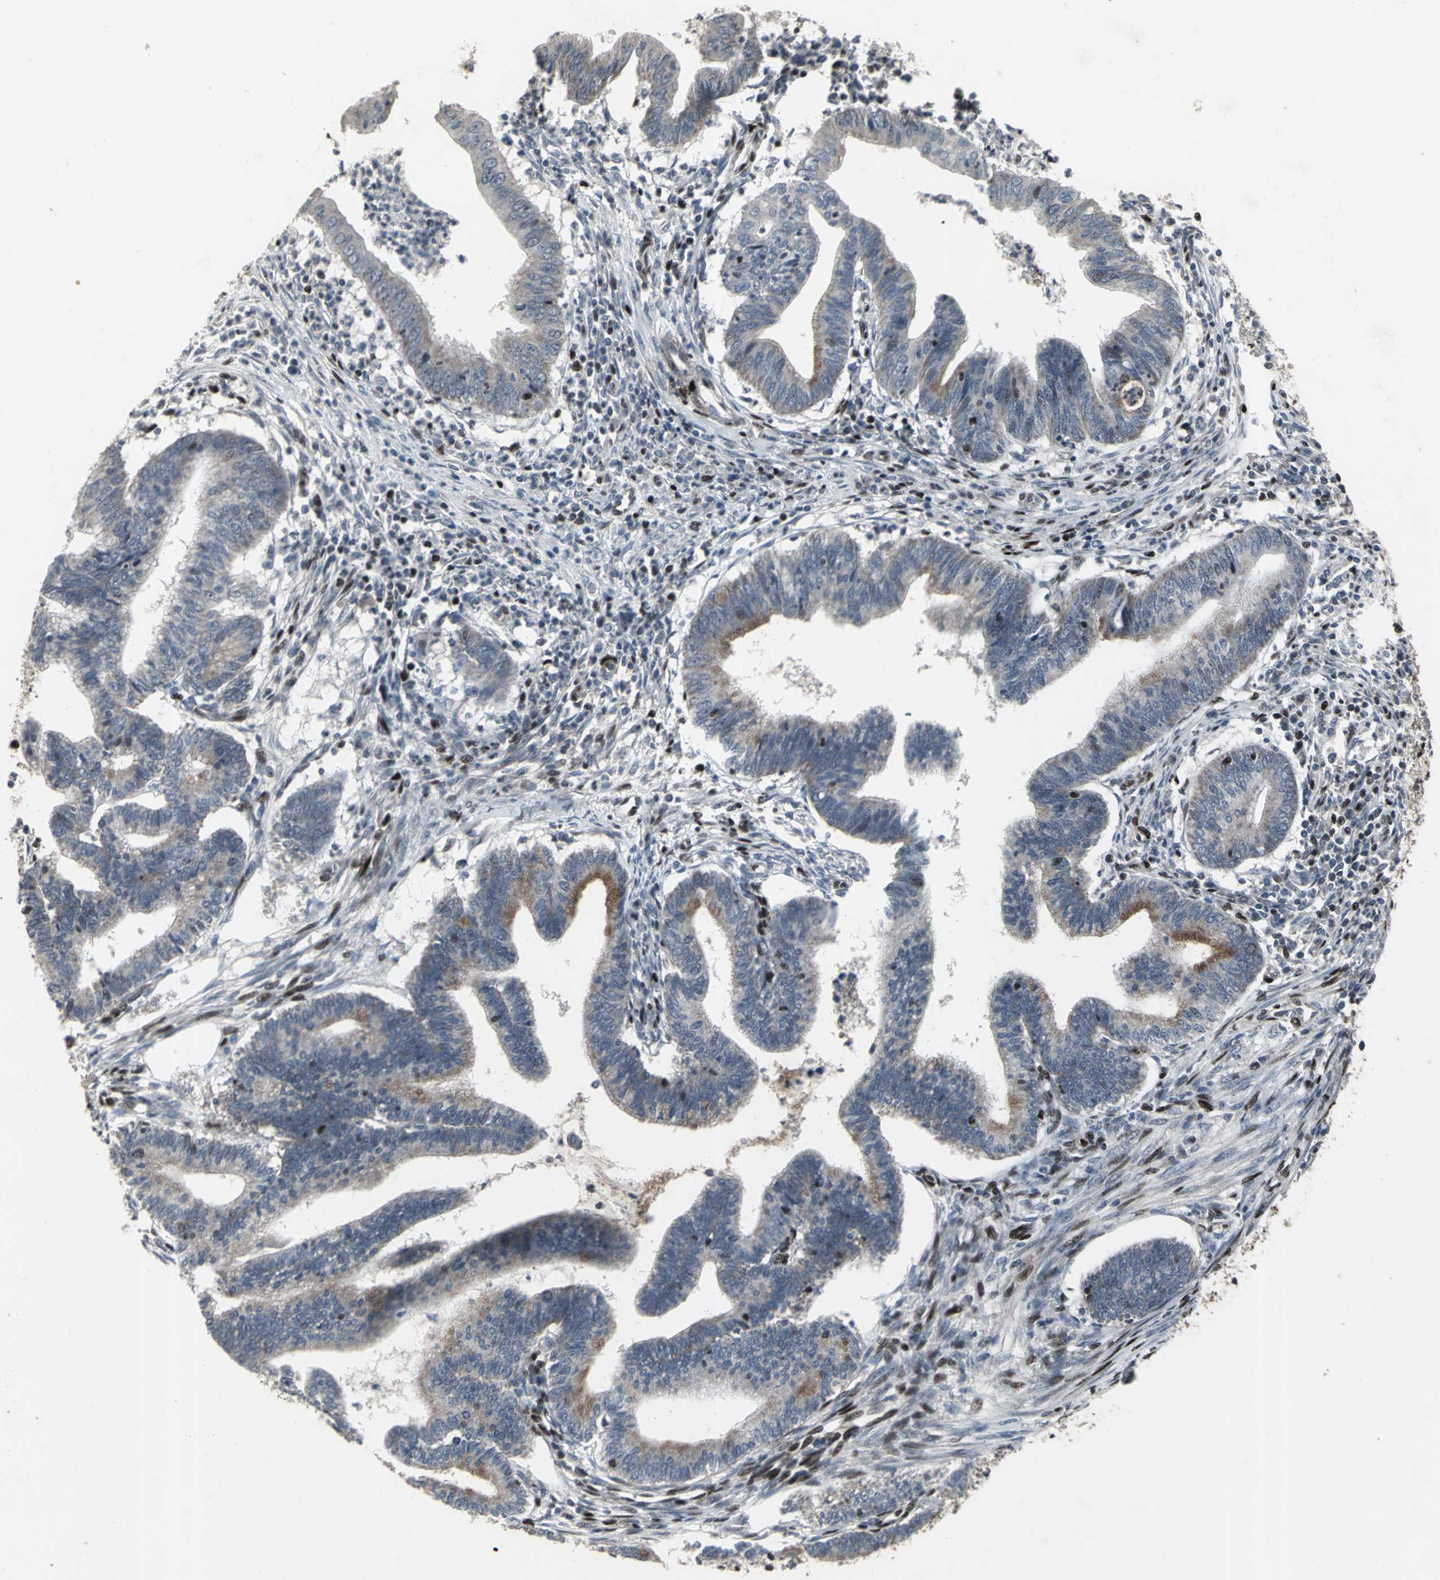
{"staining": {"intensity": "weak", "quantity": "25%-75%", "location": "cytoplasmic/membranous"}, "tissue": "cervical cancer", "cell_type": "Tumor cells", "image_type": "cancer", "snomed": [{"axis": "morphology", "description": "Adenocarcinoma, NOS"}, {"axis": "topography", "description": "Cervix"}], "caption": "Cervical cancer (adenocarcinoma) stained for a protein exhibits weak cytoplasmic/membranous positivity in tumor cells.", "gene": "SRF", "patient": {"sex": "female", "age": 36}}